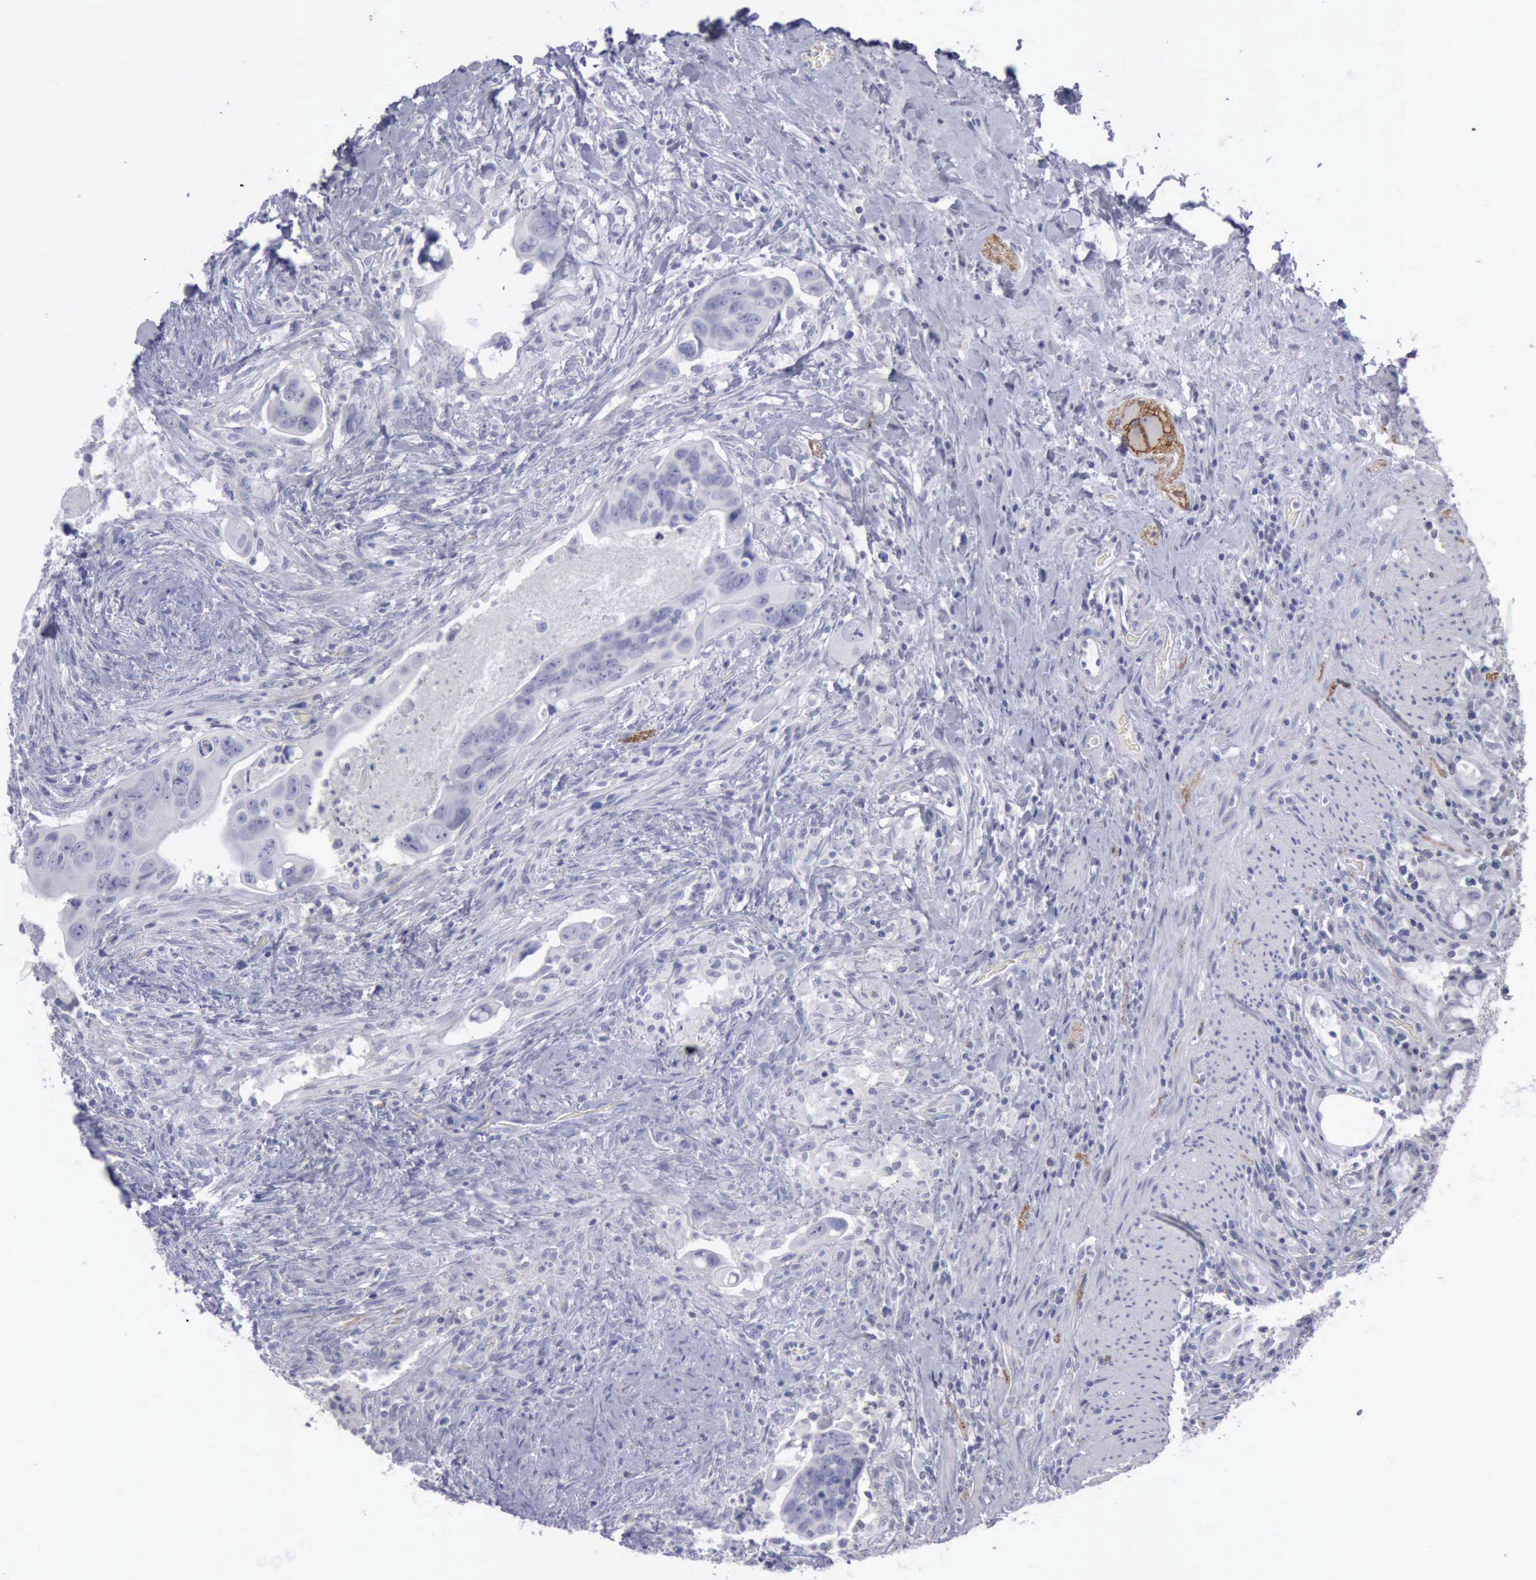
{"staining": {"intensity": "negative", "quantity": "none", "location": "none"}, "tissue": "colorectal cancer", "cell_type": "Tumor cells", "image_type": "cancer", "snomed": [{"axis": "morphology", "description": "Adenocarcinoma, NOS"}, {"axis": "topography", "description": "Rectum"}], "caption": "Micrograph shows no significant protein staining in tumor cells of colorectal adenocarcinoma. (Stains: DAB immunohistochemistry (IHC) with hematoxylin counter stain, Microscopy: brightfield microscopy at high magnification).", "gene": "CDH2", "patient": {"sex": "male", "age": 53}}